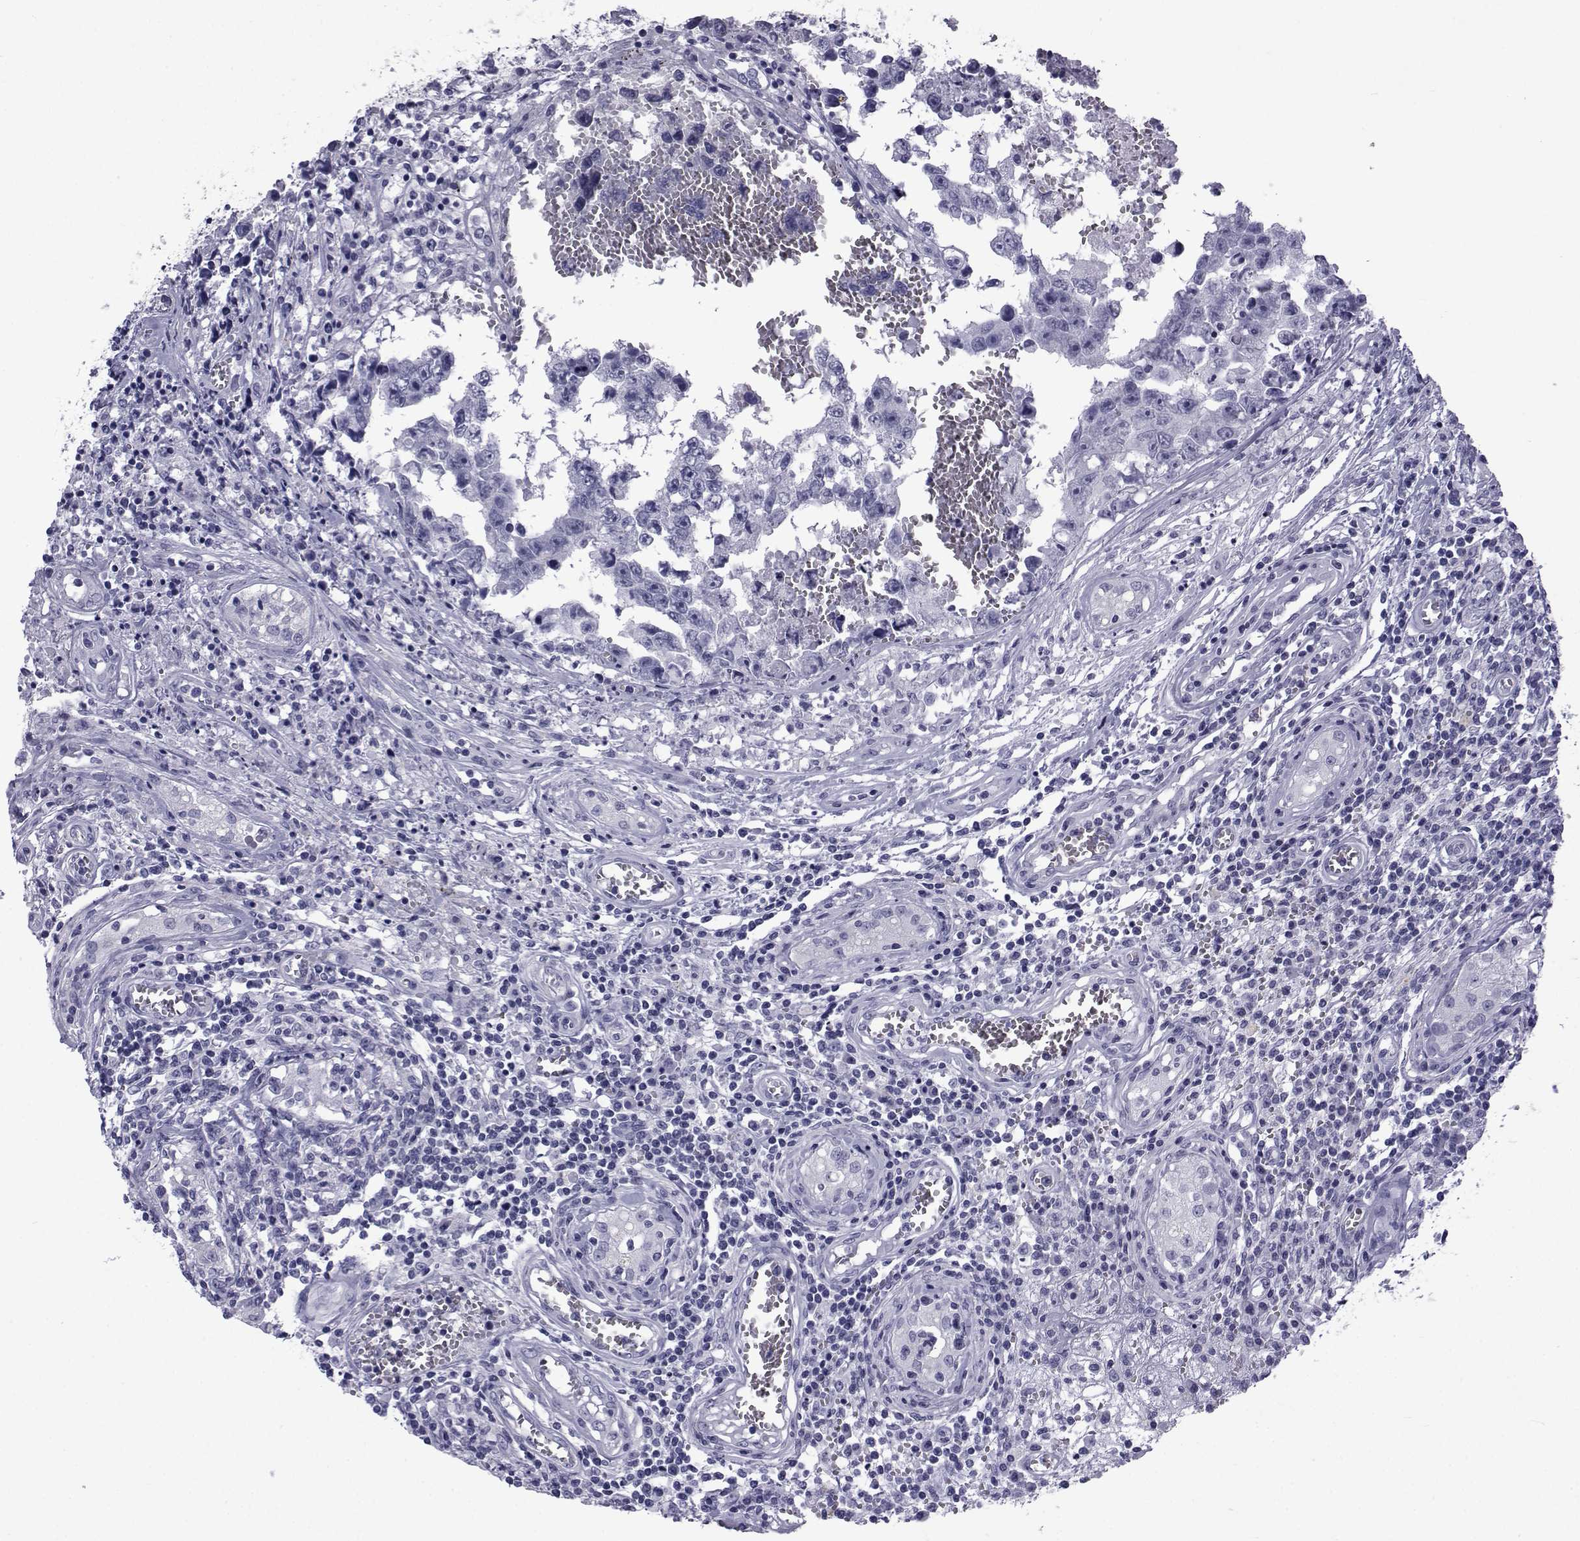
{"staining": {"intensity": "negative", "quantity": "none", "location": "none"}, "tissue": "testis cancer", "cell_type": "Tumor cells", "image_type": "cancer", "snomed": [{"axis": "morphology", "description": "Carcinoma, Embryonal, NOS"}, {"axis": "topography", "description": "Testis"}], "caption": "The image reveals no staining of tumor cells in testis embryonal carcinoma. (DAB (3,3'-diaminobenzidine) immunohistochemistry (IHC), high magnification).", "gene": "PDE6H", "patient": {"sex": "male", "age": 36}}